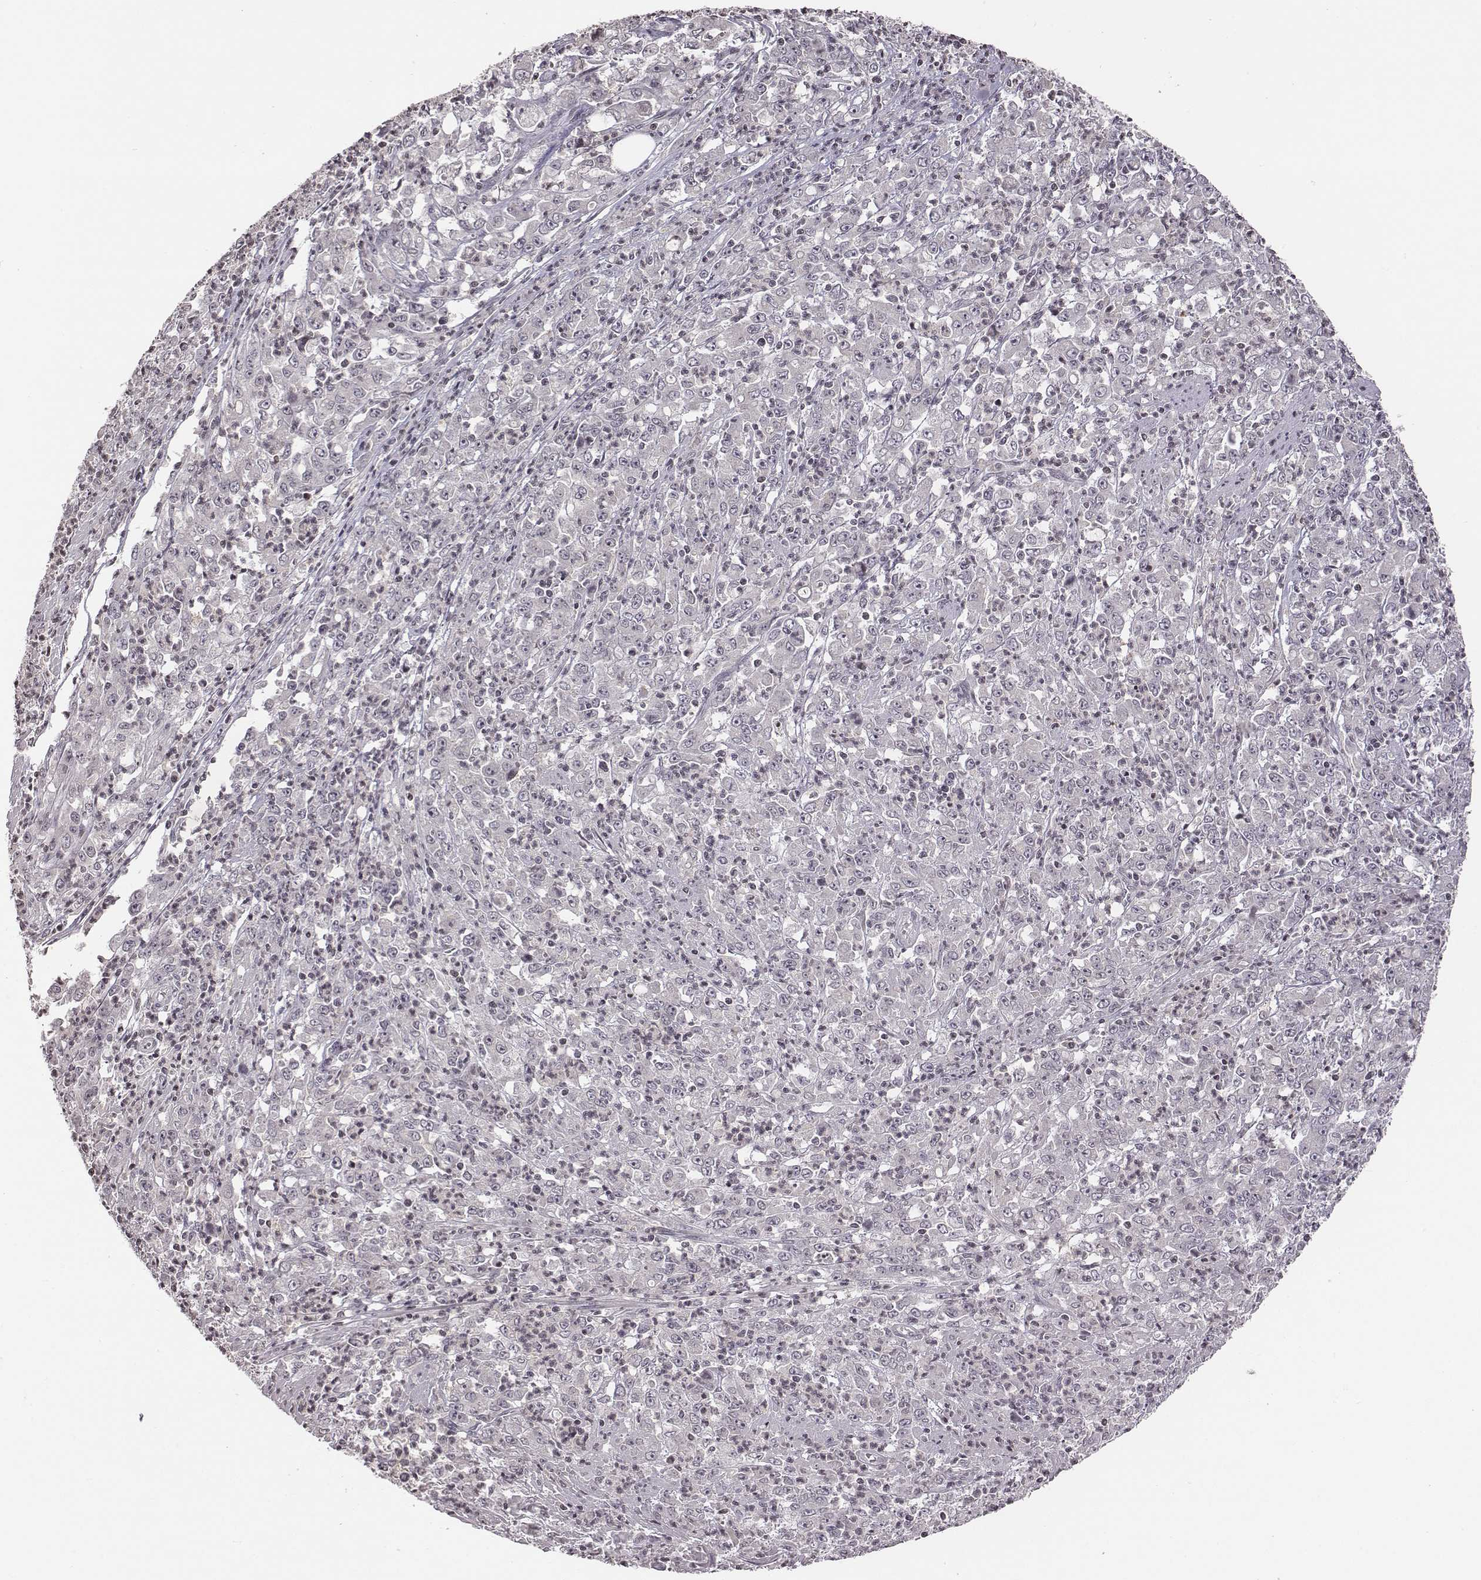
{"staining": {"intensity": "negative", "quantity": "none", "location": "none"}, "tissue": "stomach cancer", "cell_type": "Tumor cells", "image_type": "cancer", "snomed": [{"axis": "morphology", "description": "Adenocarcinoma, NOS"}, {"axis": "topography", "description": "Stomach, lower"}], "caption": "A photomicrograph of stomach adenocarcinoma stained for a protein demonstrates no brown staining in tumor cells.", "gene": "GRM4", "patient": {"sex": "female", "age": 71}}